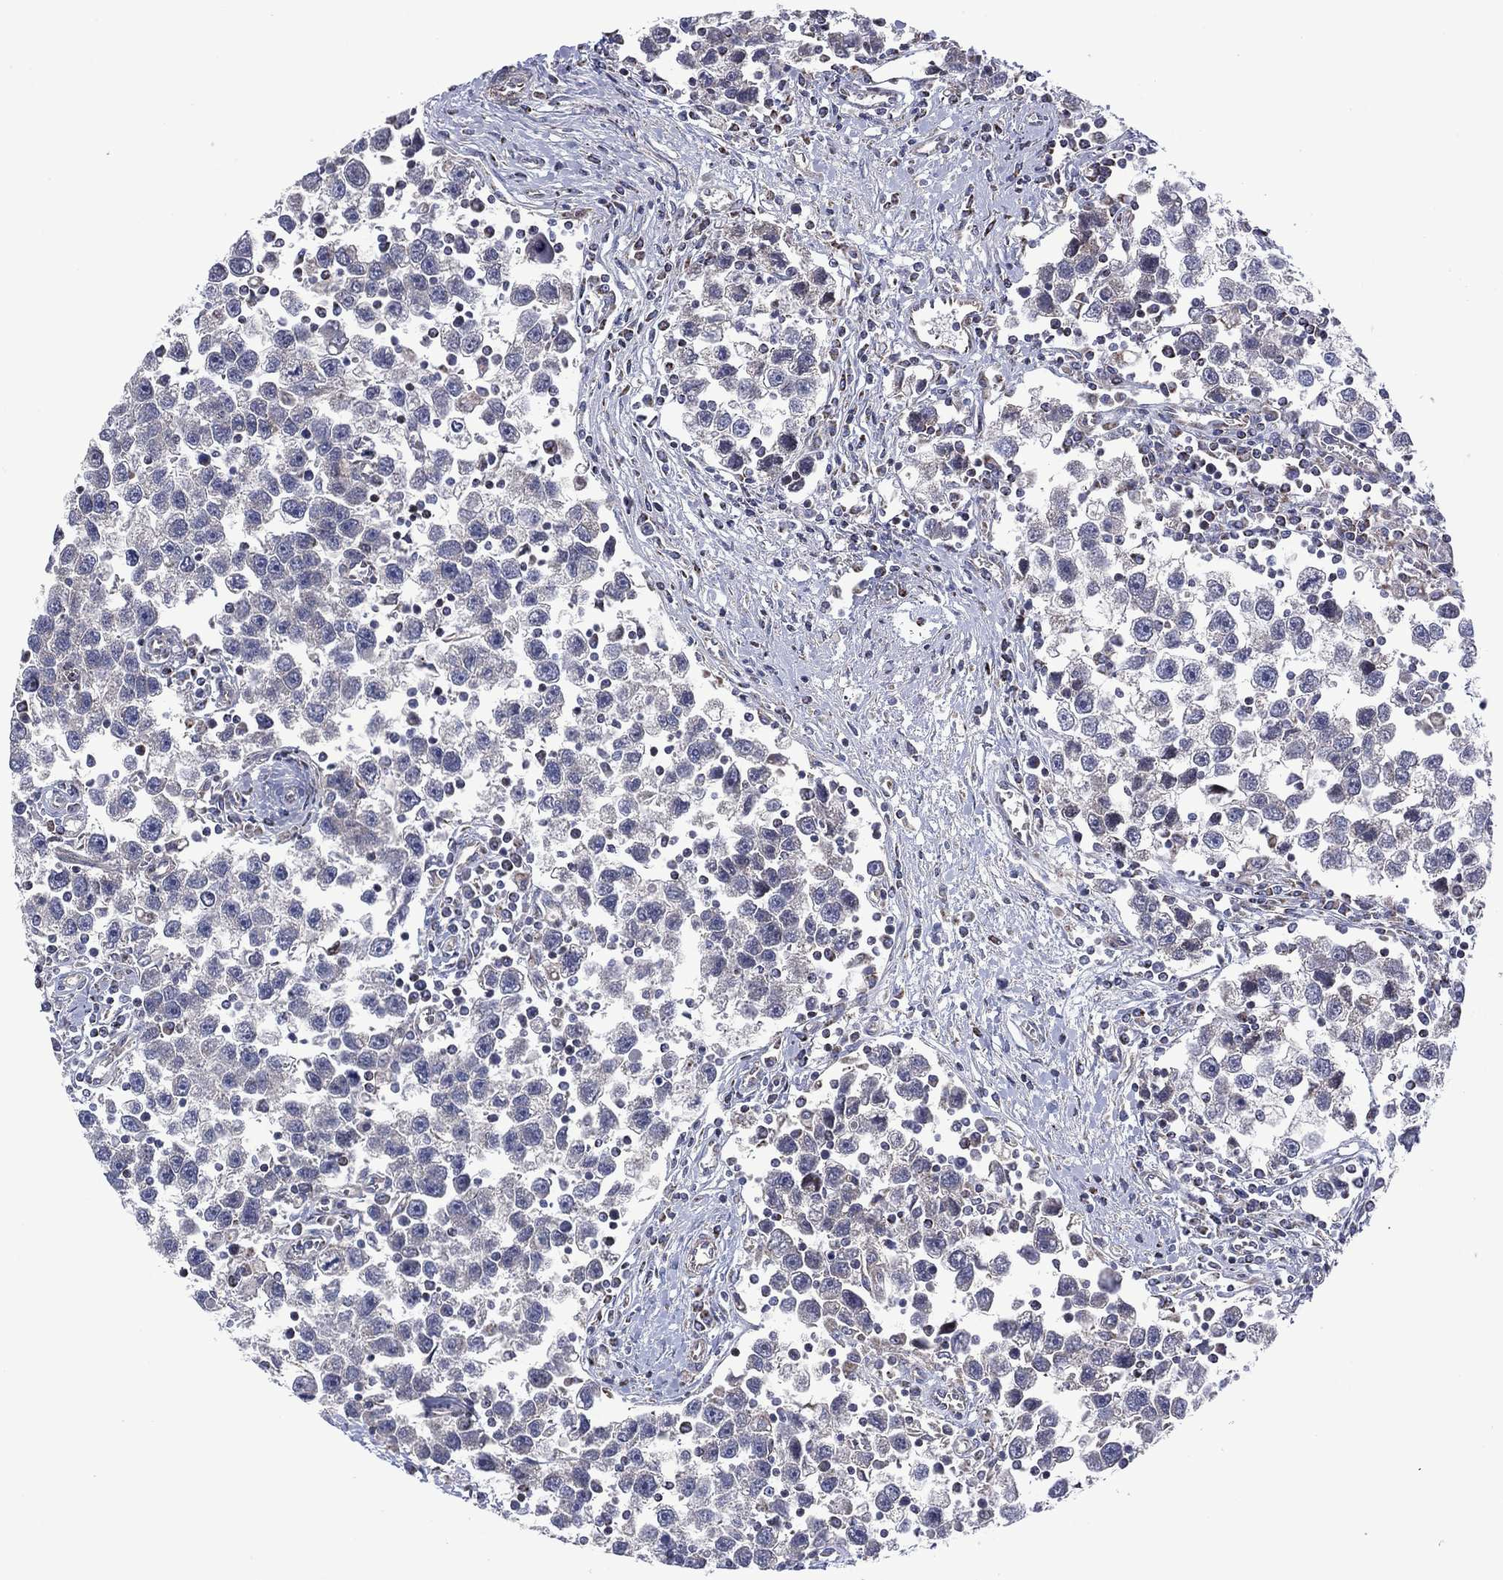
{"staining": {"intensity": "negative", "quantity": "none", "location": "none"}, "tissue": "testis cancer", "cell_type": "Tumor cells", "image_type": "cancer", "snomed": [{"axis": "morphology", "description": "Seminoma, NOS"}, {"axis": "topography", "description": "Testis"}], "caption": "Immunohistochemistry of seminoma (testis) exhibits no positivity in tumor cells.", "gene": "PIDD1", "patient": {"sex": "male", "age": 30}}